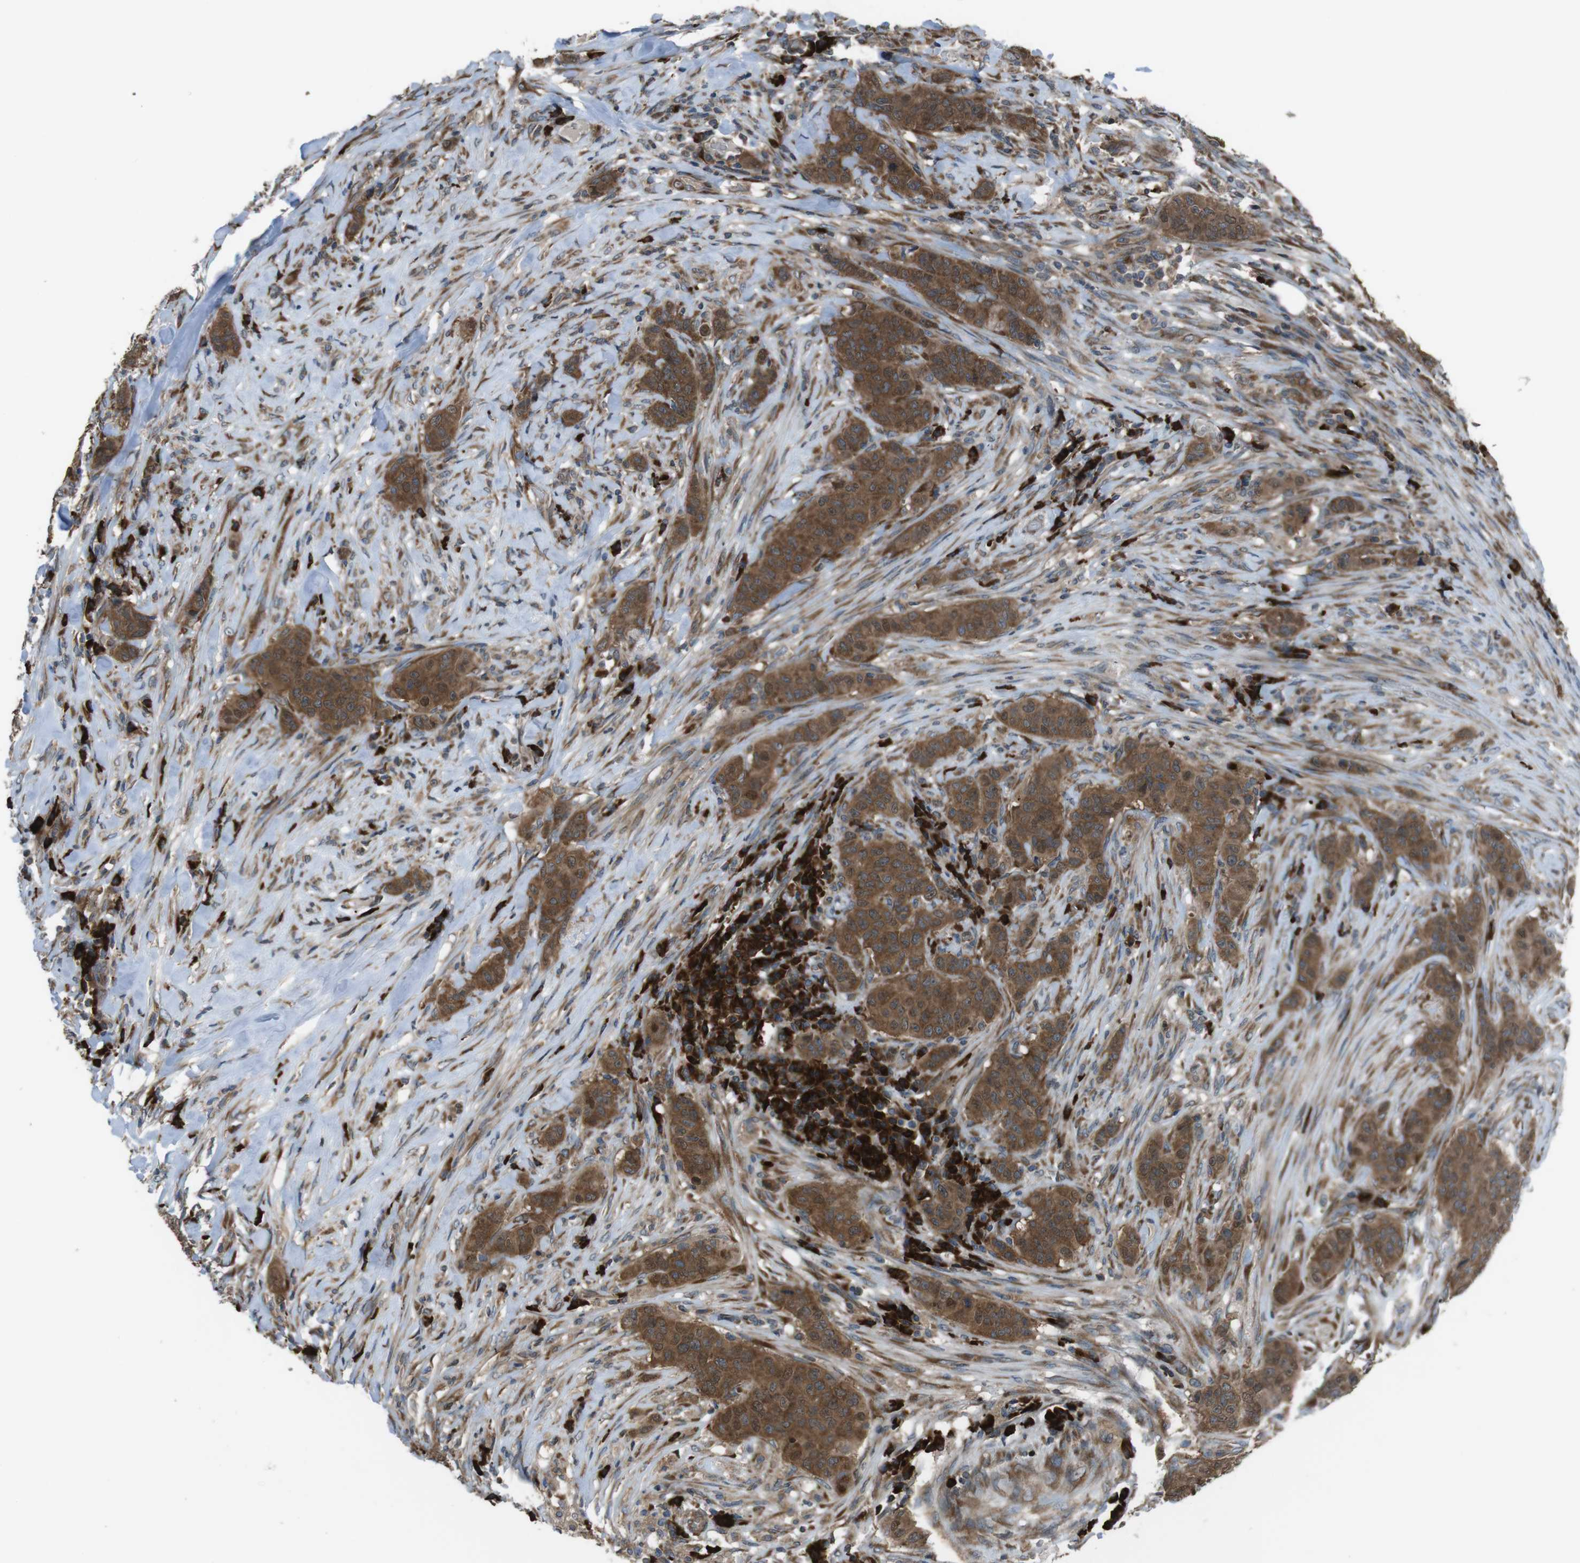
{"staining": {"intensity": "strong", "quantity": ">75%", "location": "cytoplasmic/membranous"}, "tissue": "breast cancer", "cell_type": "Tumor cells", "image_type": "cancer", "snomed": [{"axis": "morphology", "description": "Normal tissue, NOS"}, {"axis": "morphology", "description": "Duct carcinoma"}, {"axis": "topography", "description": "Breast"}], "caption": "A high amount of strong cytoplasmic/membranous positivity is seen in about >75% of tumor cells in breast cancer tissue.", "gene": "SSR3", "patient": {"sex": "female", "age": 40}}